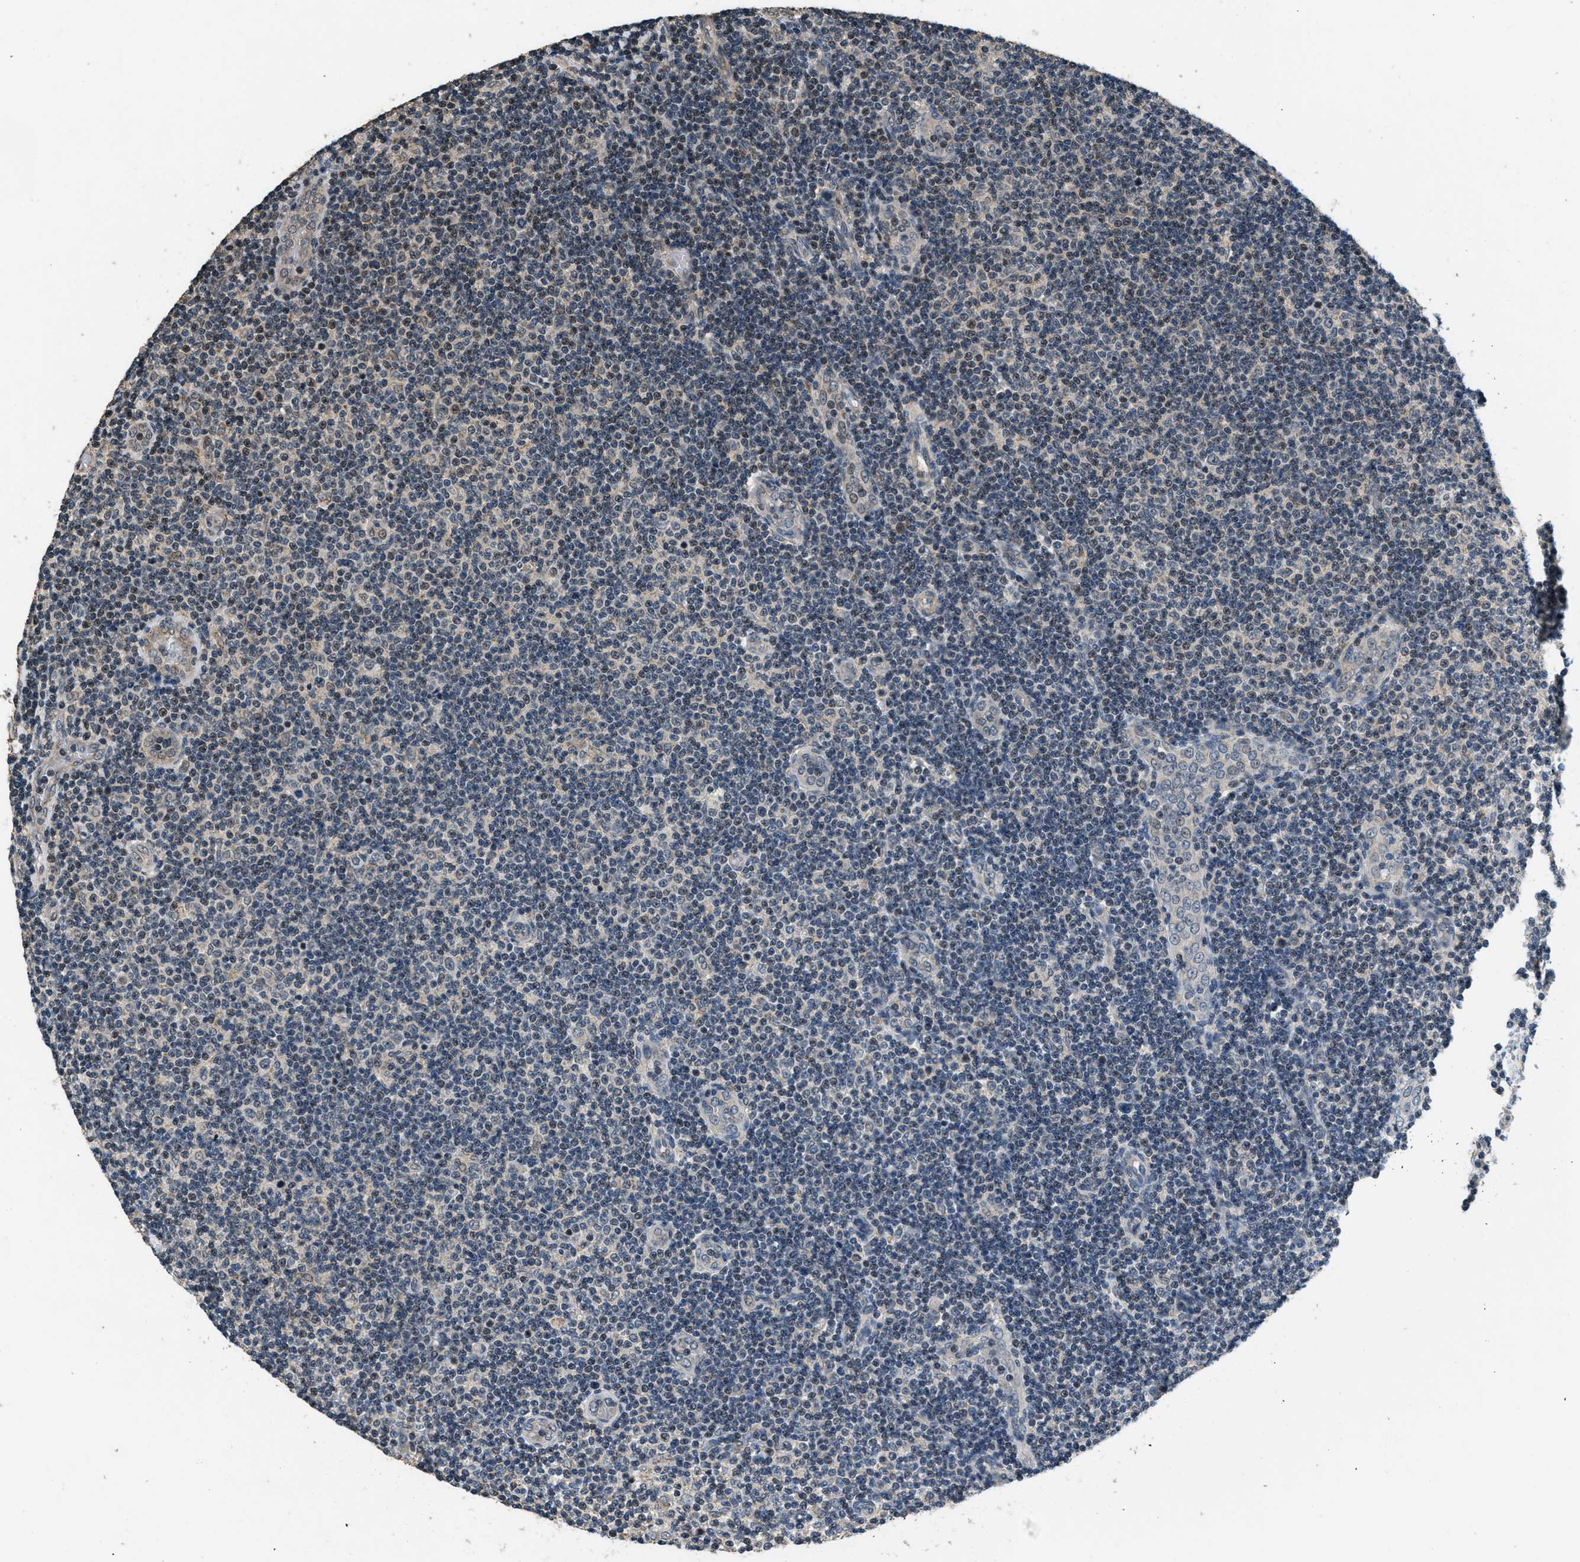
{"staining": {"intensity": "weak", "quantity": "<25%", "location": "nuclear"}, "tissue": "lymphoma", "cell_type": "Tumor cells", "image_type": "cancer", "snomed": [{"axis": "morphology", "description": "Malignant lymphoma, non-Hodgkin's type, Low grade"}, {"axis": "topography", "description": "Lymph node"}], "caption": "An immunohistochemistry (IHC) micrograph of lymphoma is shown. There is no staining in tumor cells of lymphoma.", "gene": "NAT1", "patient": {"sex": "male", "age": 83}}